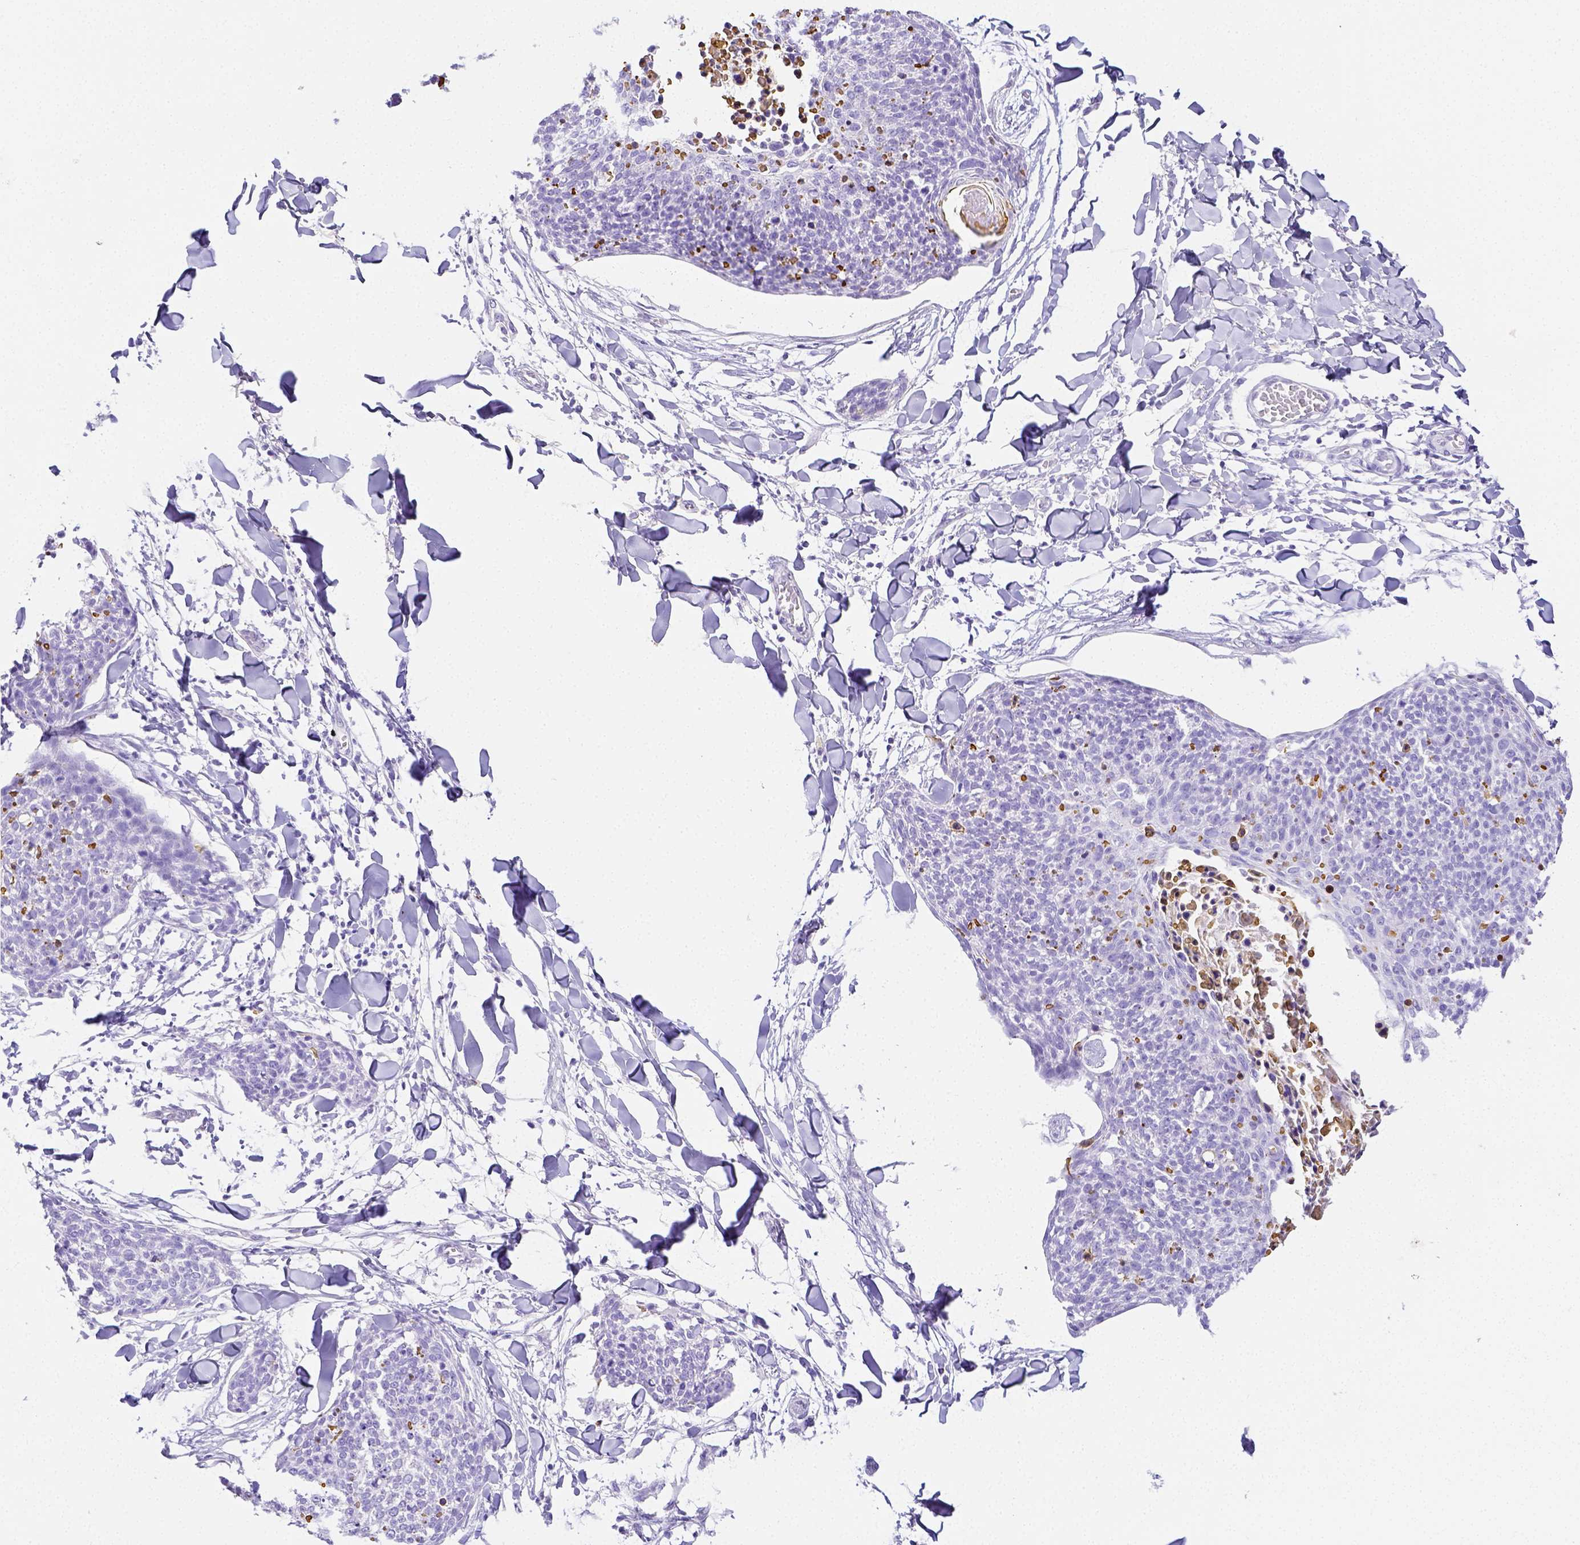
{"staining": {"intensity": "negative", "quantity": "none", "location": "none"}, "tissue": "skin cancer", "cell_type": "Tumor cells", "image_type": "cancer", "snomed": [{"axis": "morphology", "description": "Squamous cell carcinoma, NOS"}, {"axis": "topography", "description": "Skin"}, {"axis": "topography", "description": "Vulva"}], "caption": "DAB immunohistochemical staining of human skin squamous cell carcinoma demonstrates no significant positivity in tumor cells. (Brightfield microscopy of DAB (3,3'-diaminobenzidine) immunohistochemistry (IHC) at high magnification).", "gene": "ARHGAP36", "patient": {"sex": "female", "age": 75}}